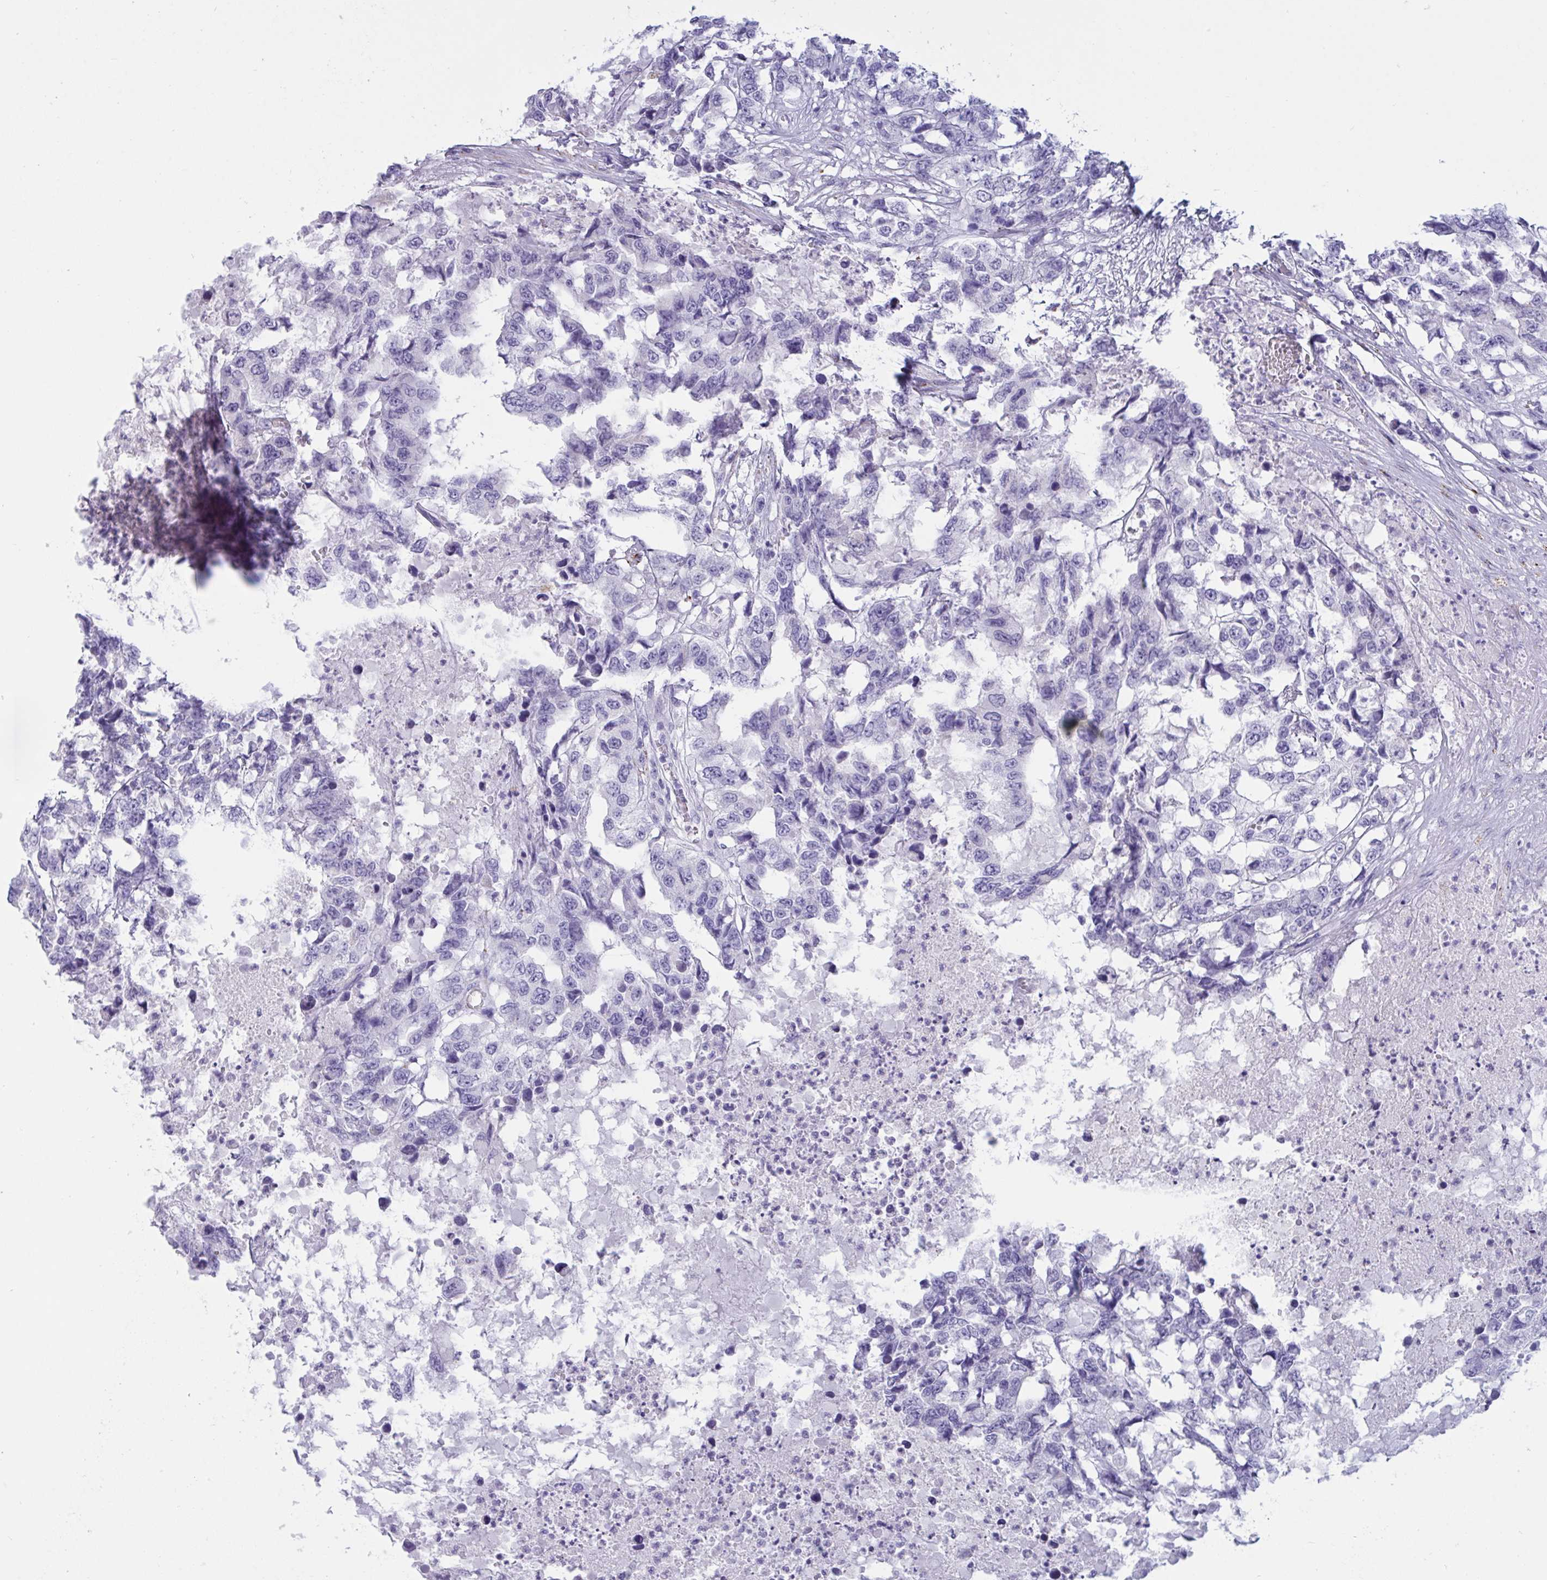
{"staining": {"intensity": "negative", "quantity": "none", "location": "none"}, "tissue": "testis cancer", "cell_type": "Tumor cells", "image_type": "cancer", "snomed": [{"axis": "morphology", "description": "Carcinoma, Embryonal, NOS"}, {"axis": "topography", "description": "Testis"}], "caption": "There is no significant expression in tumor cells of testis cancer.", "gene": "OXLD1", "patient": {"sex": "male", "age": 83}}